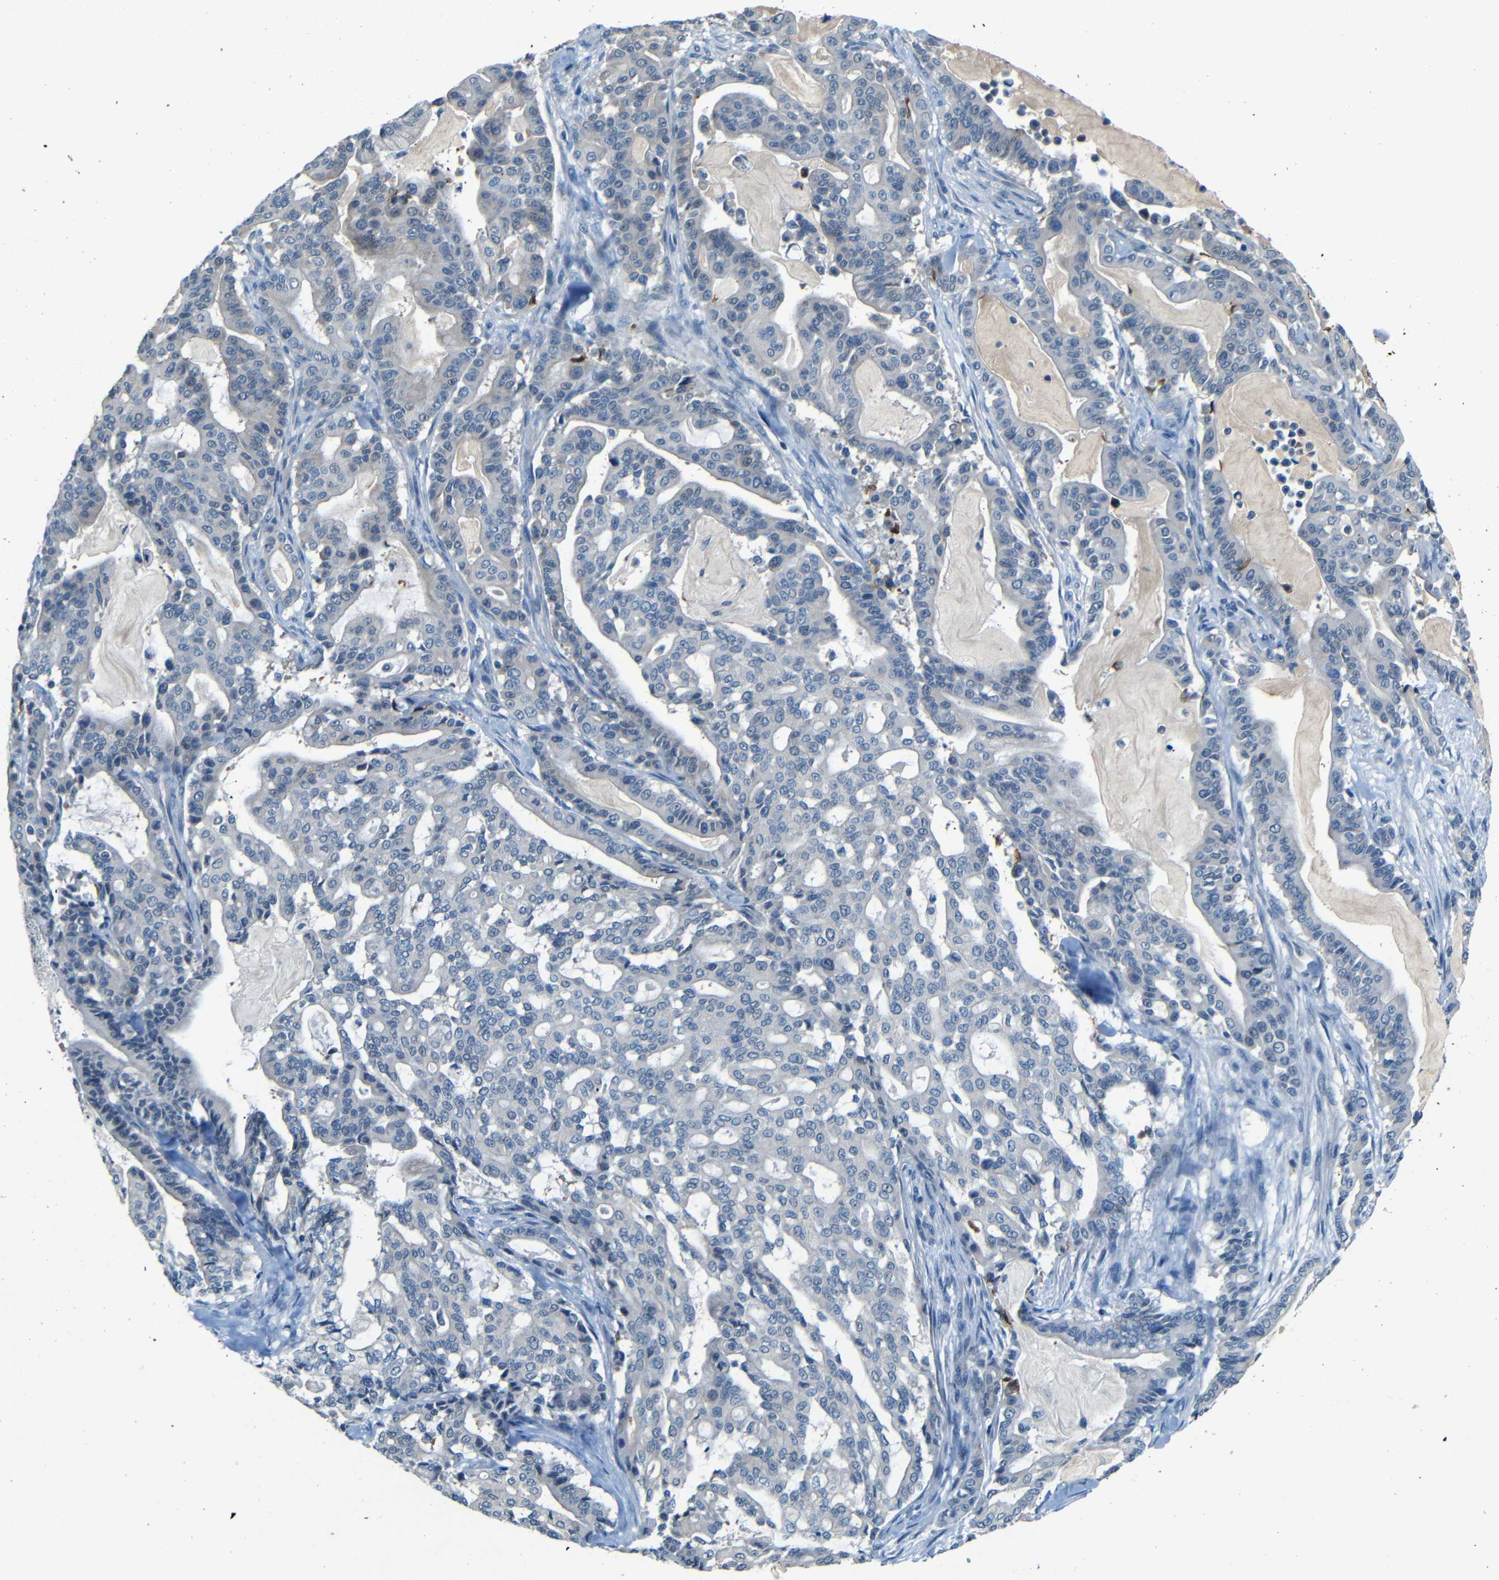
{"staining": {"intensity": "weak", "quantity": "<25%", "location": "cytoplasmic/membranous"}, "tissue": "pancreatic cancer", "cell_type": "Tumor cells", "image_type": "cancer", "snomed": [{"axis": "morphology", "description": "Adenocarcinoma, NOS"}, {"axis": "topography", "description": "Pancreas"}], "caption": "Immunohistochemical staining of pancreatic adenocarcinoma exhibits no significant staining in tumor cells.", "gene": "ZMAT1", "patient": {"sex": "male", "age": 63}}